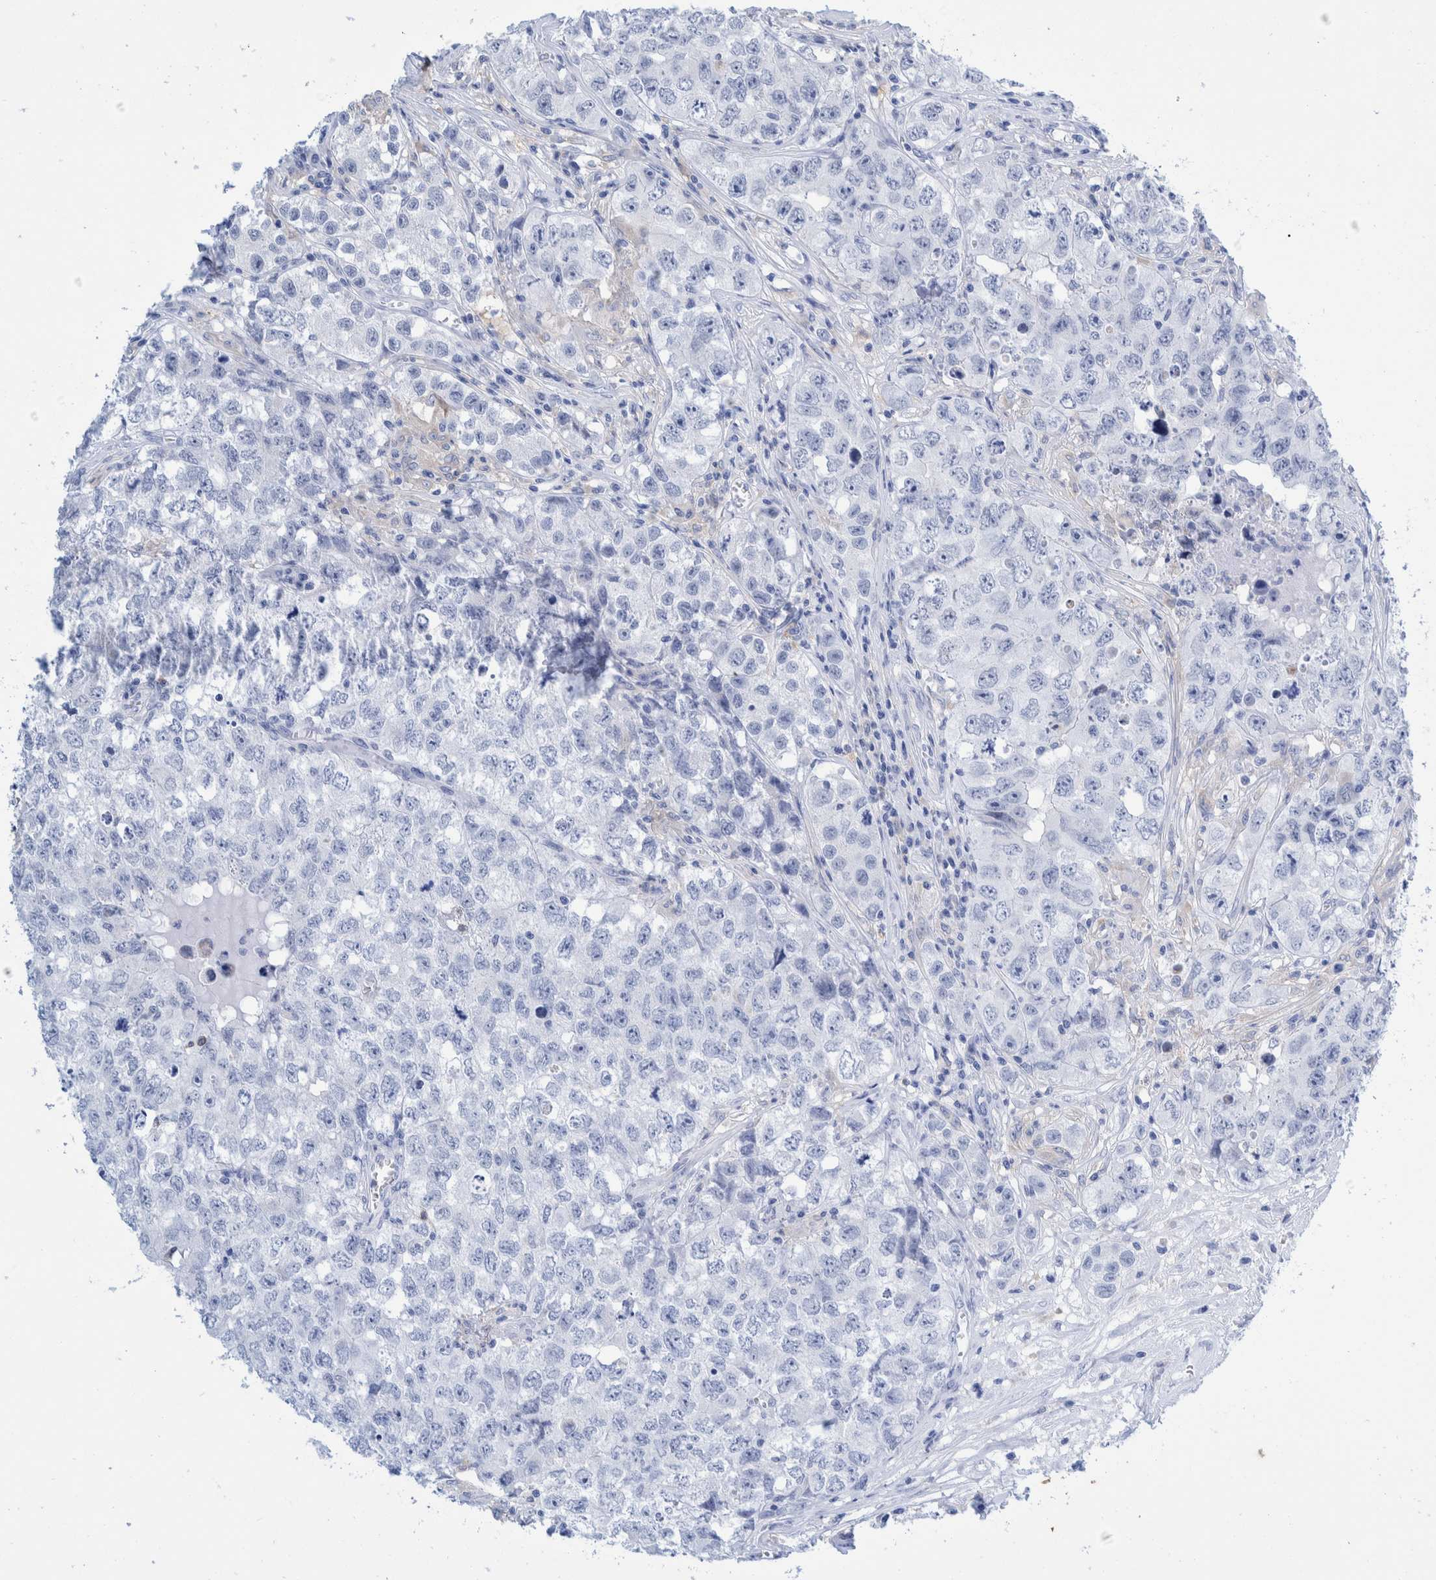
{"staining": {"intensity": "negative", "quantity": "none", "location": "none"}, "tissue": "testis cancer", "cell_type": "Tumor cells", "image_type": "cancer", "snomed": [{"axis": "morphology", "description": "Seminoma, NOS"}, {"axis": "morphology", "description": "Carcinoma, Embryonal, NOS"}, {"axis": "topography", "description": "Testis"}], "caption": "Tumor cells show no significant protein staining in testis seminoma.", "gene": "KRT14", "patient": {"sex": "male", "age": 43}}